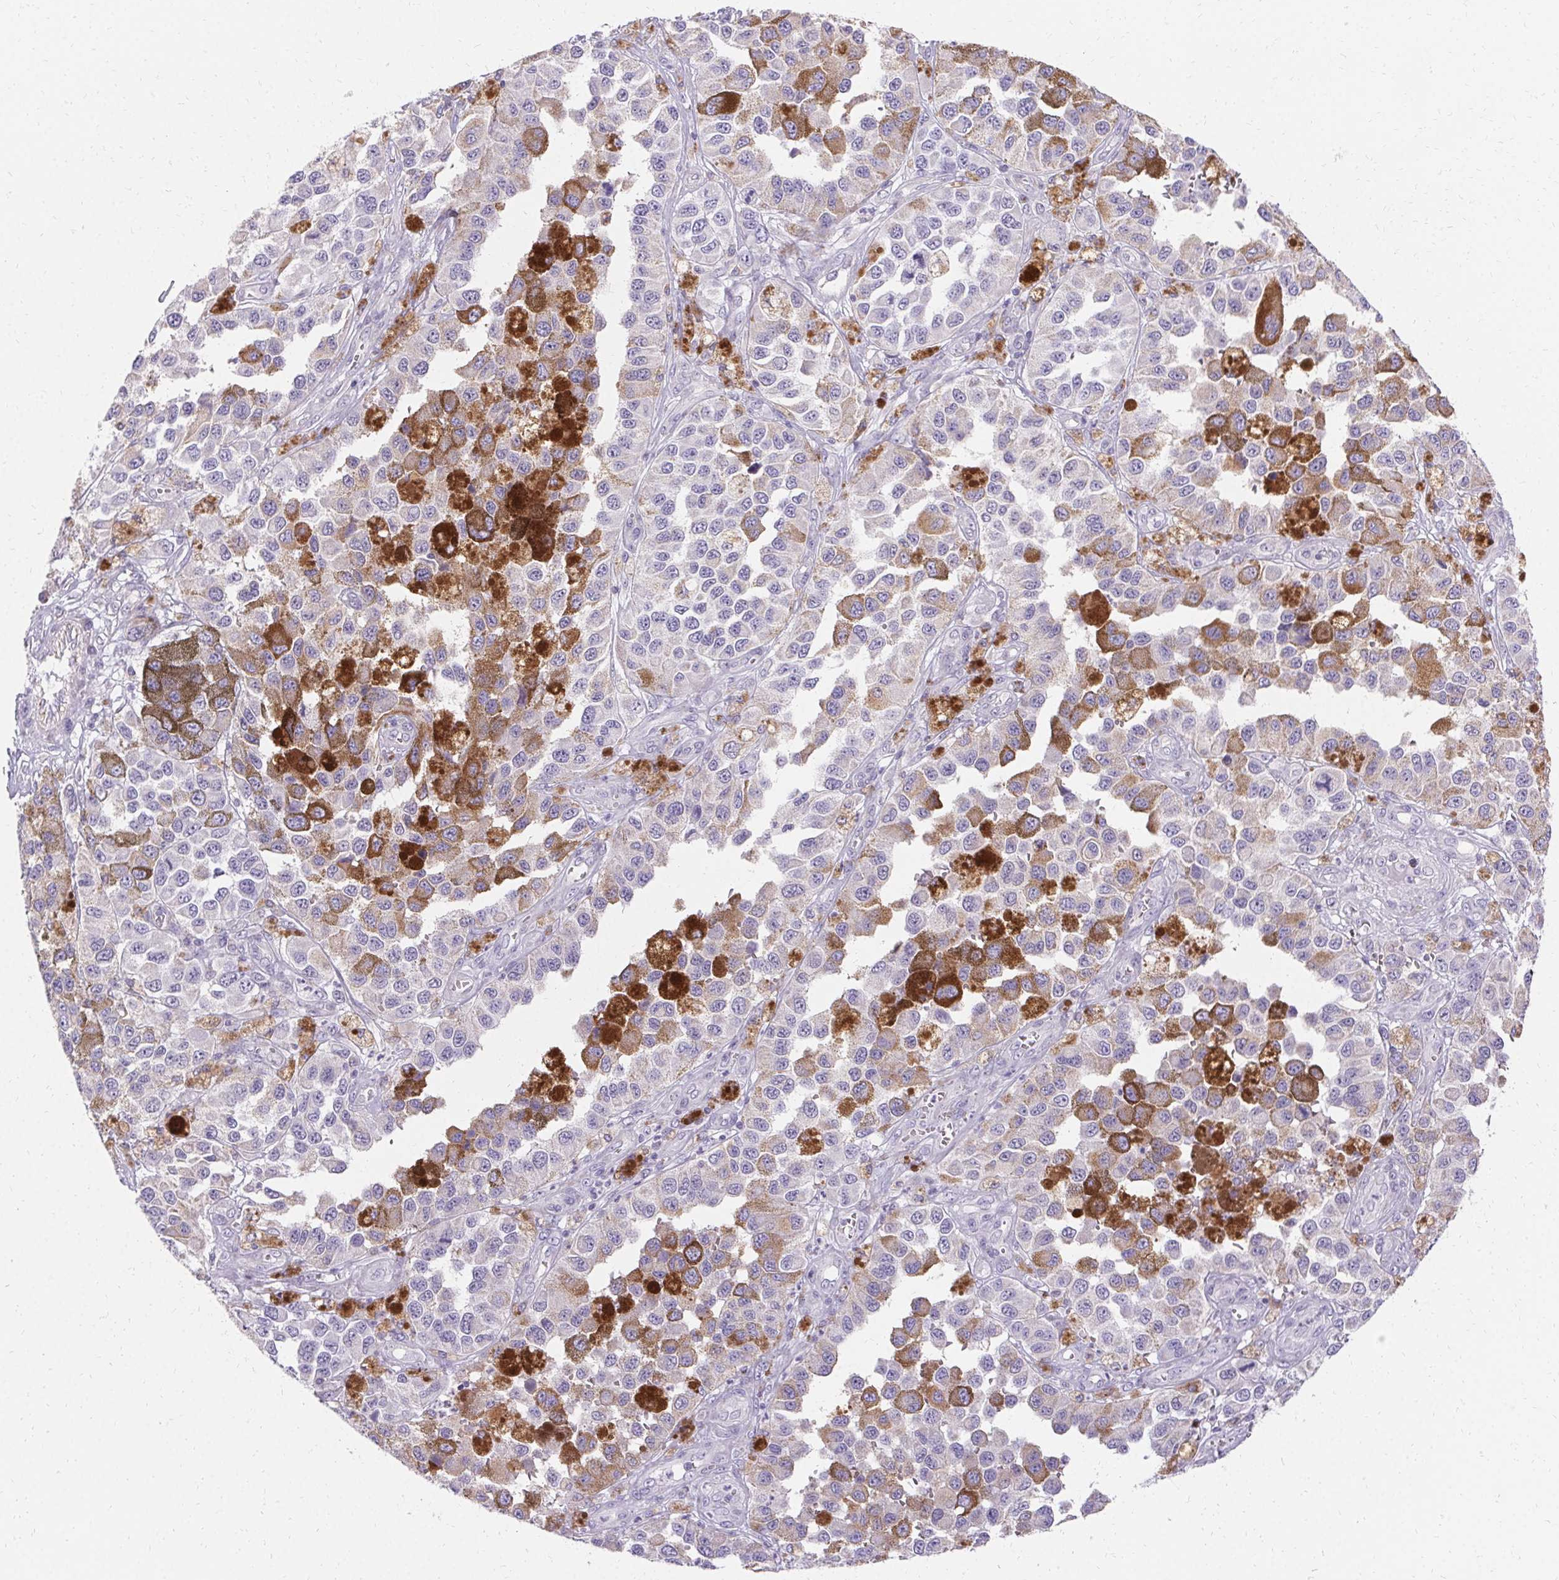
{"staining": {"intensity": "negative", "quantity": "none", "location": "none"}, "tissue": "melanoma", "cell_type": "Tumor cells", "image_type": "cancer", "snomed": [{"axis": "morphology", "description": "Malignant melanoma, NOS"}, {"axis": "topography", "description": "Skin"}], "caption": "High magnification brightfield microscopy of malignant melanoma stained with DAB (3,3'-diaminobenzidine) (brown) and counterstained with hematoxylin (blue): tumor cells show no significant staining. (Immunohistochemistry (ihc), brightfield microscopy, high magnification).", "gene": "ASGR2", "patient": {"sex": "female", "age": 58}}